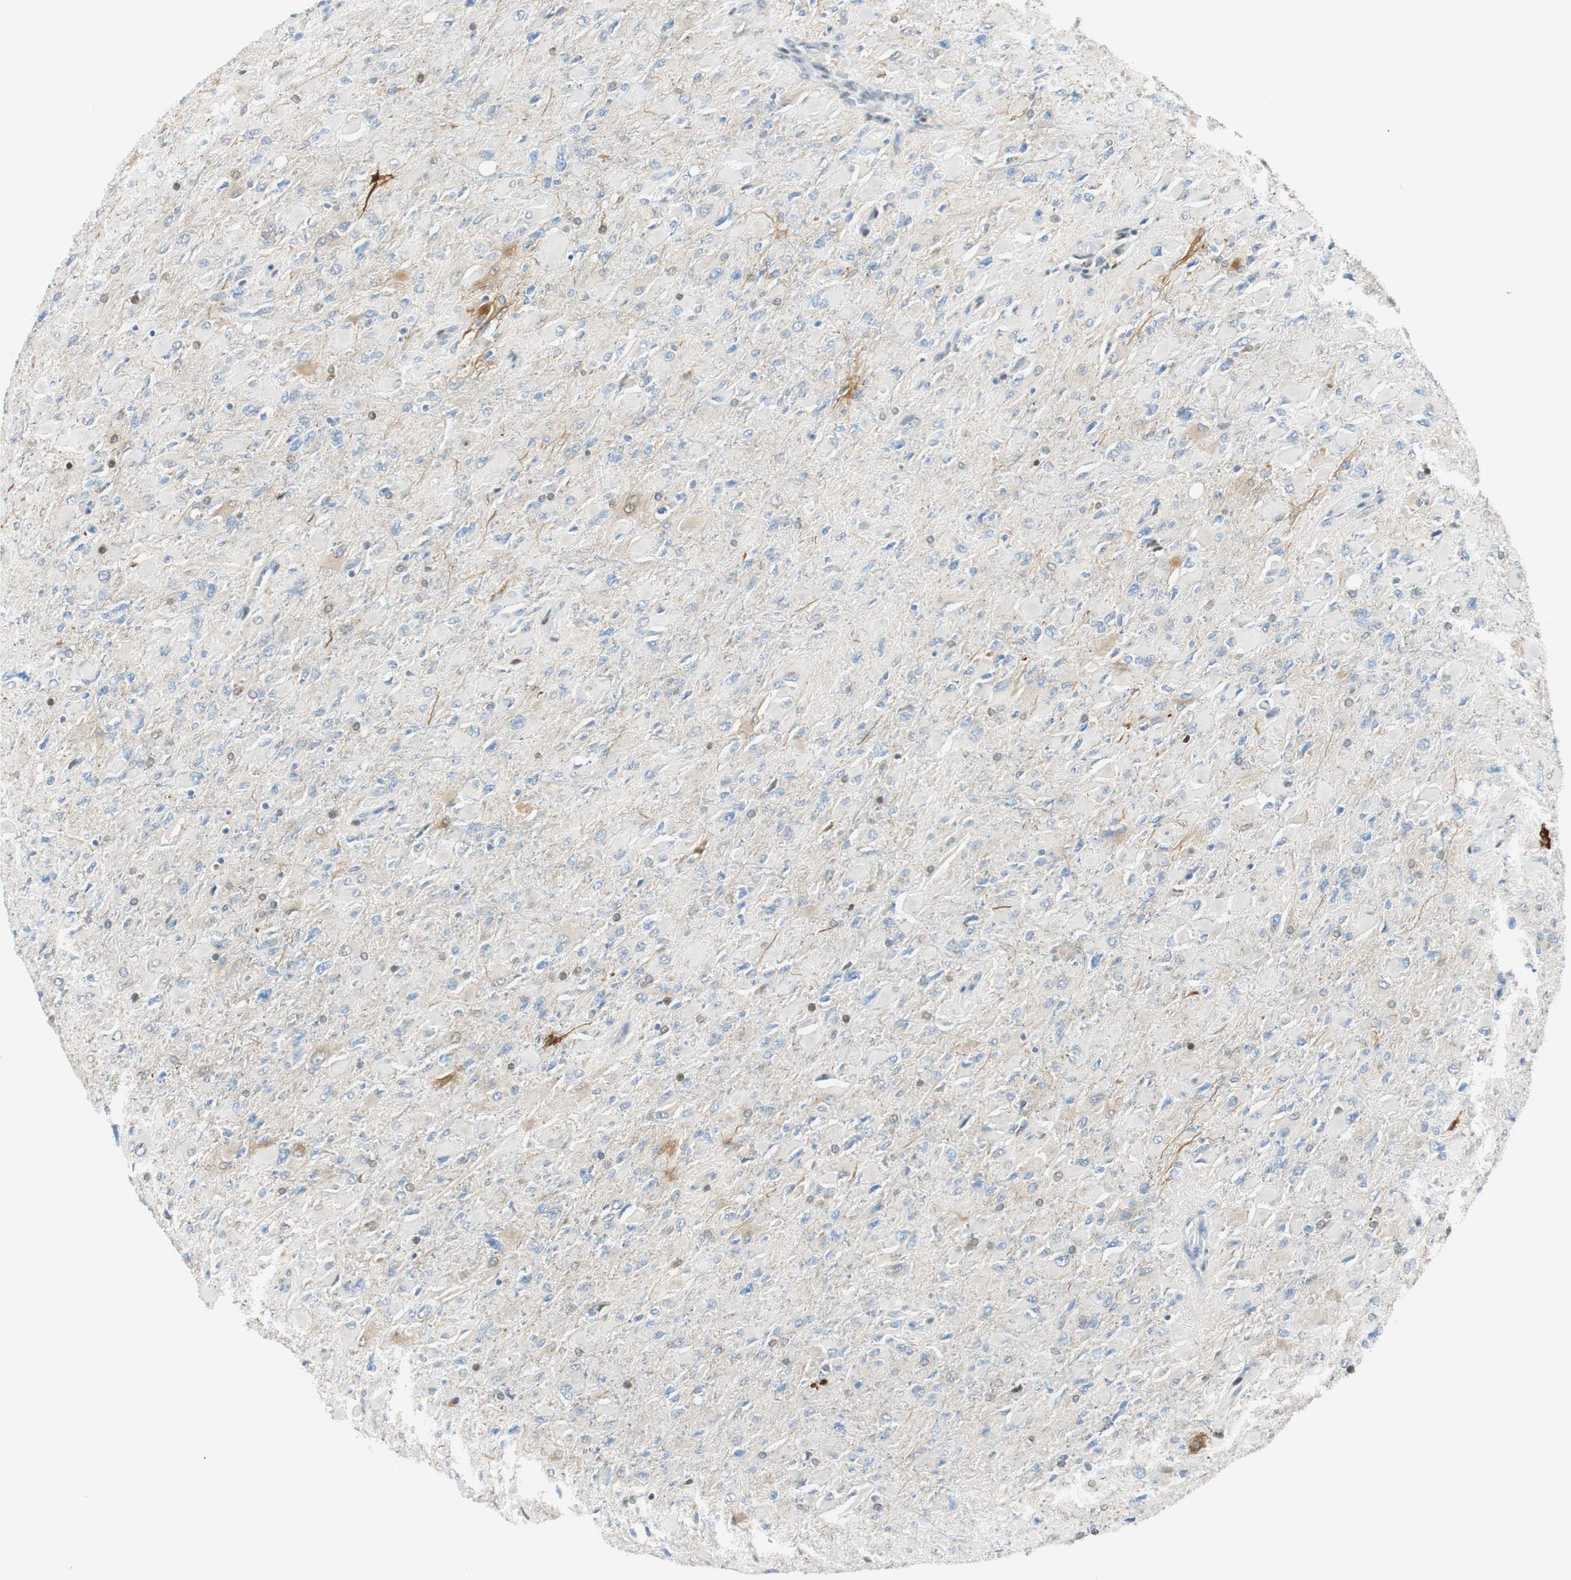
{"staining": {"intensity": "negative", "quantity": "none", "location": "none"}, "tissue": "glioma", "cell_type": "Tumor cells", "image_type": "cancer", "snomed": [{"axis": "morphology", "description": "Glioma, malignant, High grade"}, {"axis": "topography", "description": "Cerebral cortex"}], "caption": "Malignant glioma (high-grade) stained for a protein using immunohistochemistry (IHC) exhibits no positivity tumor cells.", "gene": "TMEM260", "patient": {"sex": "female", "age": 36}}